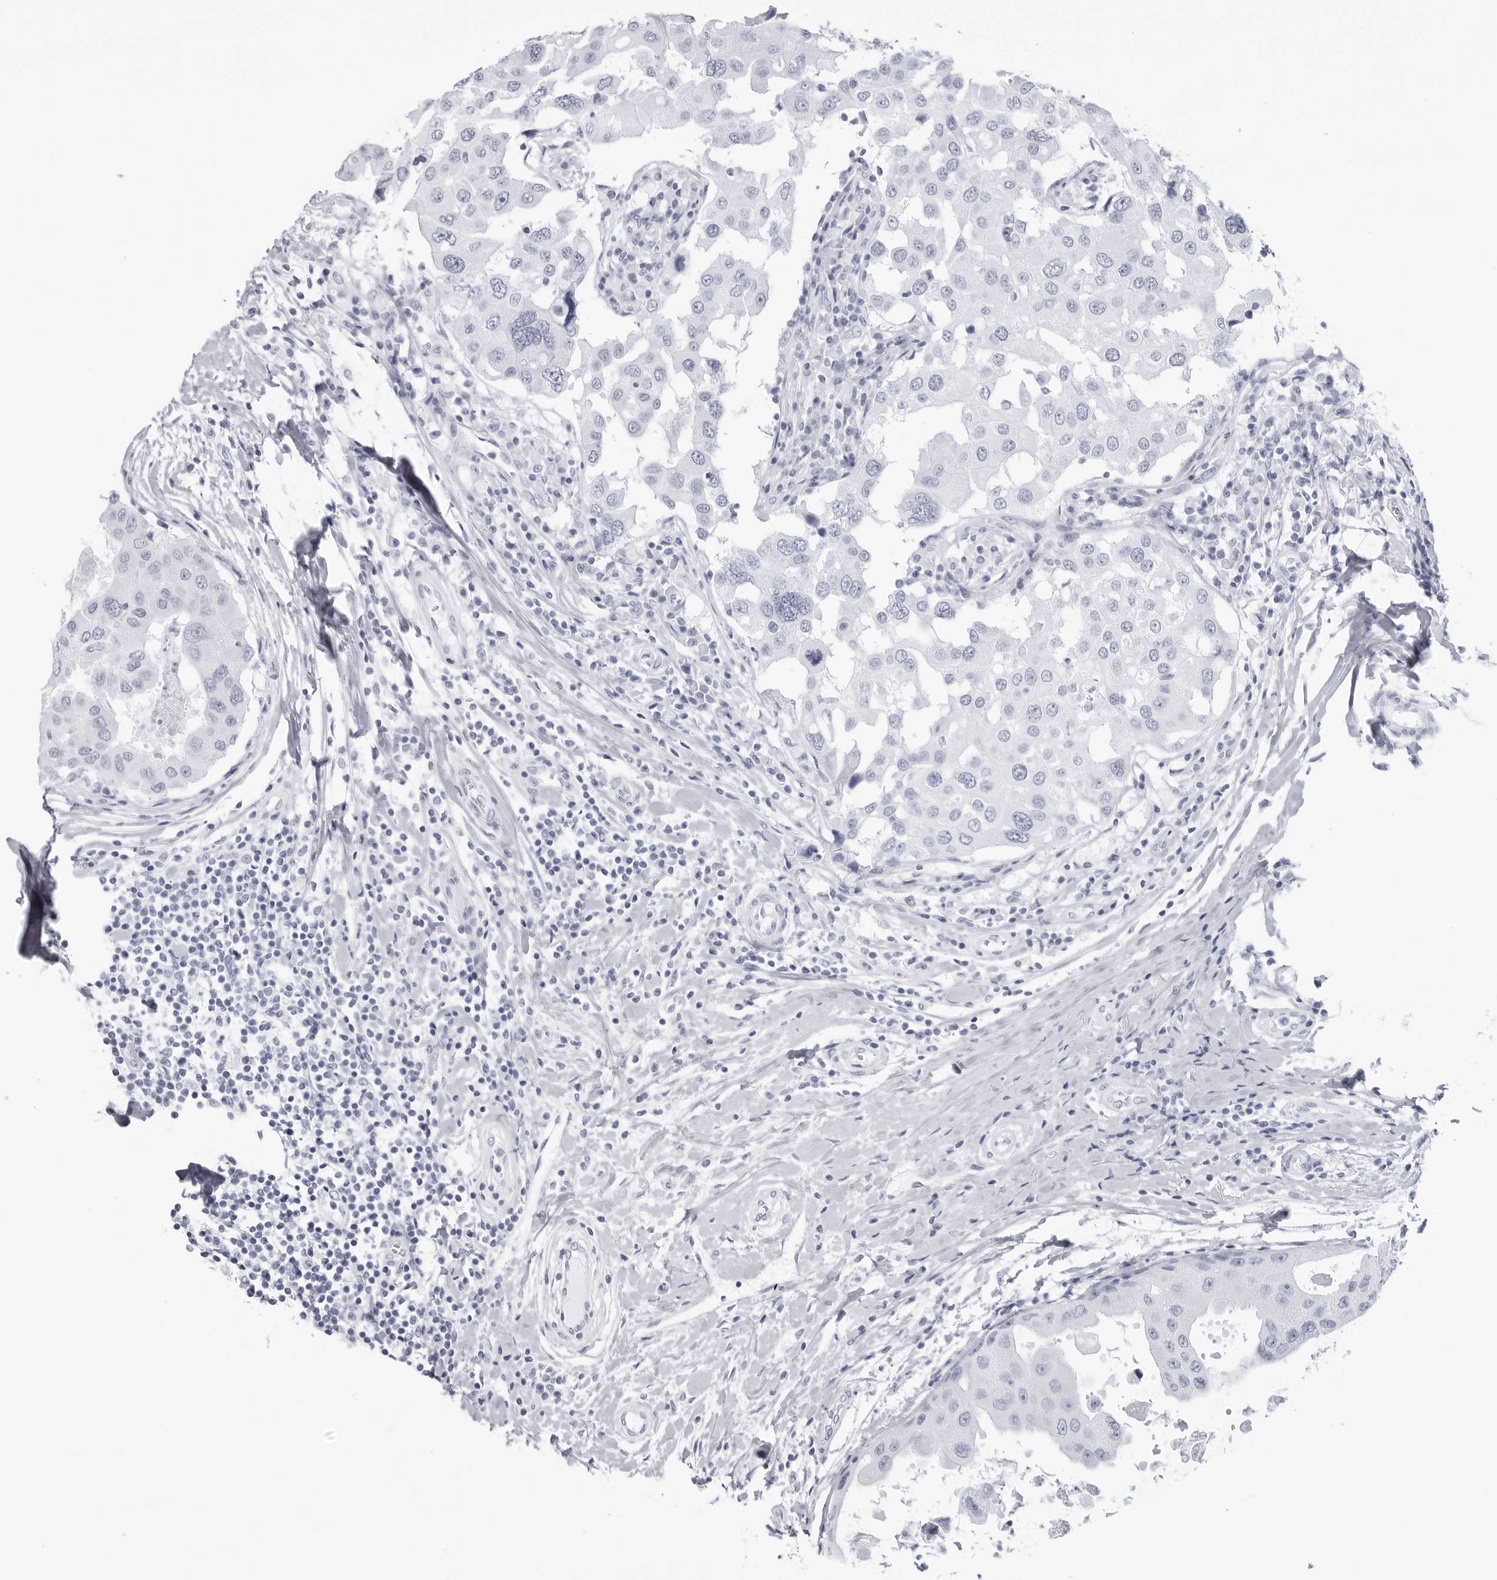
{"staining": {"intensity": "negative", "quantity": "none", "location": "none"}, "tissue": "breast cancer", "cell_type": "Tumor cells", "image_type": "cancer", "snomed": [{"axis": "morphology", "description": "Duct carcinoma"}, {"axis": "topography", "description": "Breast"}], "caption": "Breast infiltrating ductal carcinoma was stained to show a protein in brown. There is no significant expression in tumor cells.", "gene": "CST2", "patient": {"sex": "female", "age": 27}}